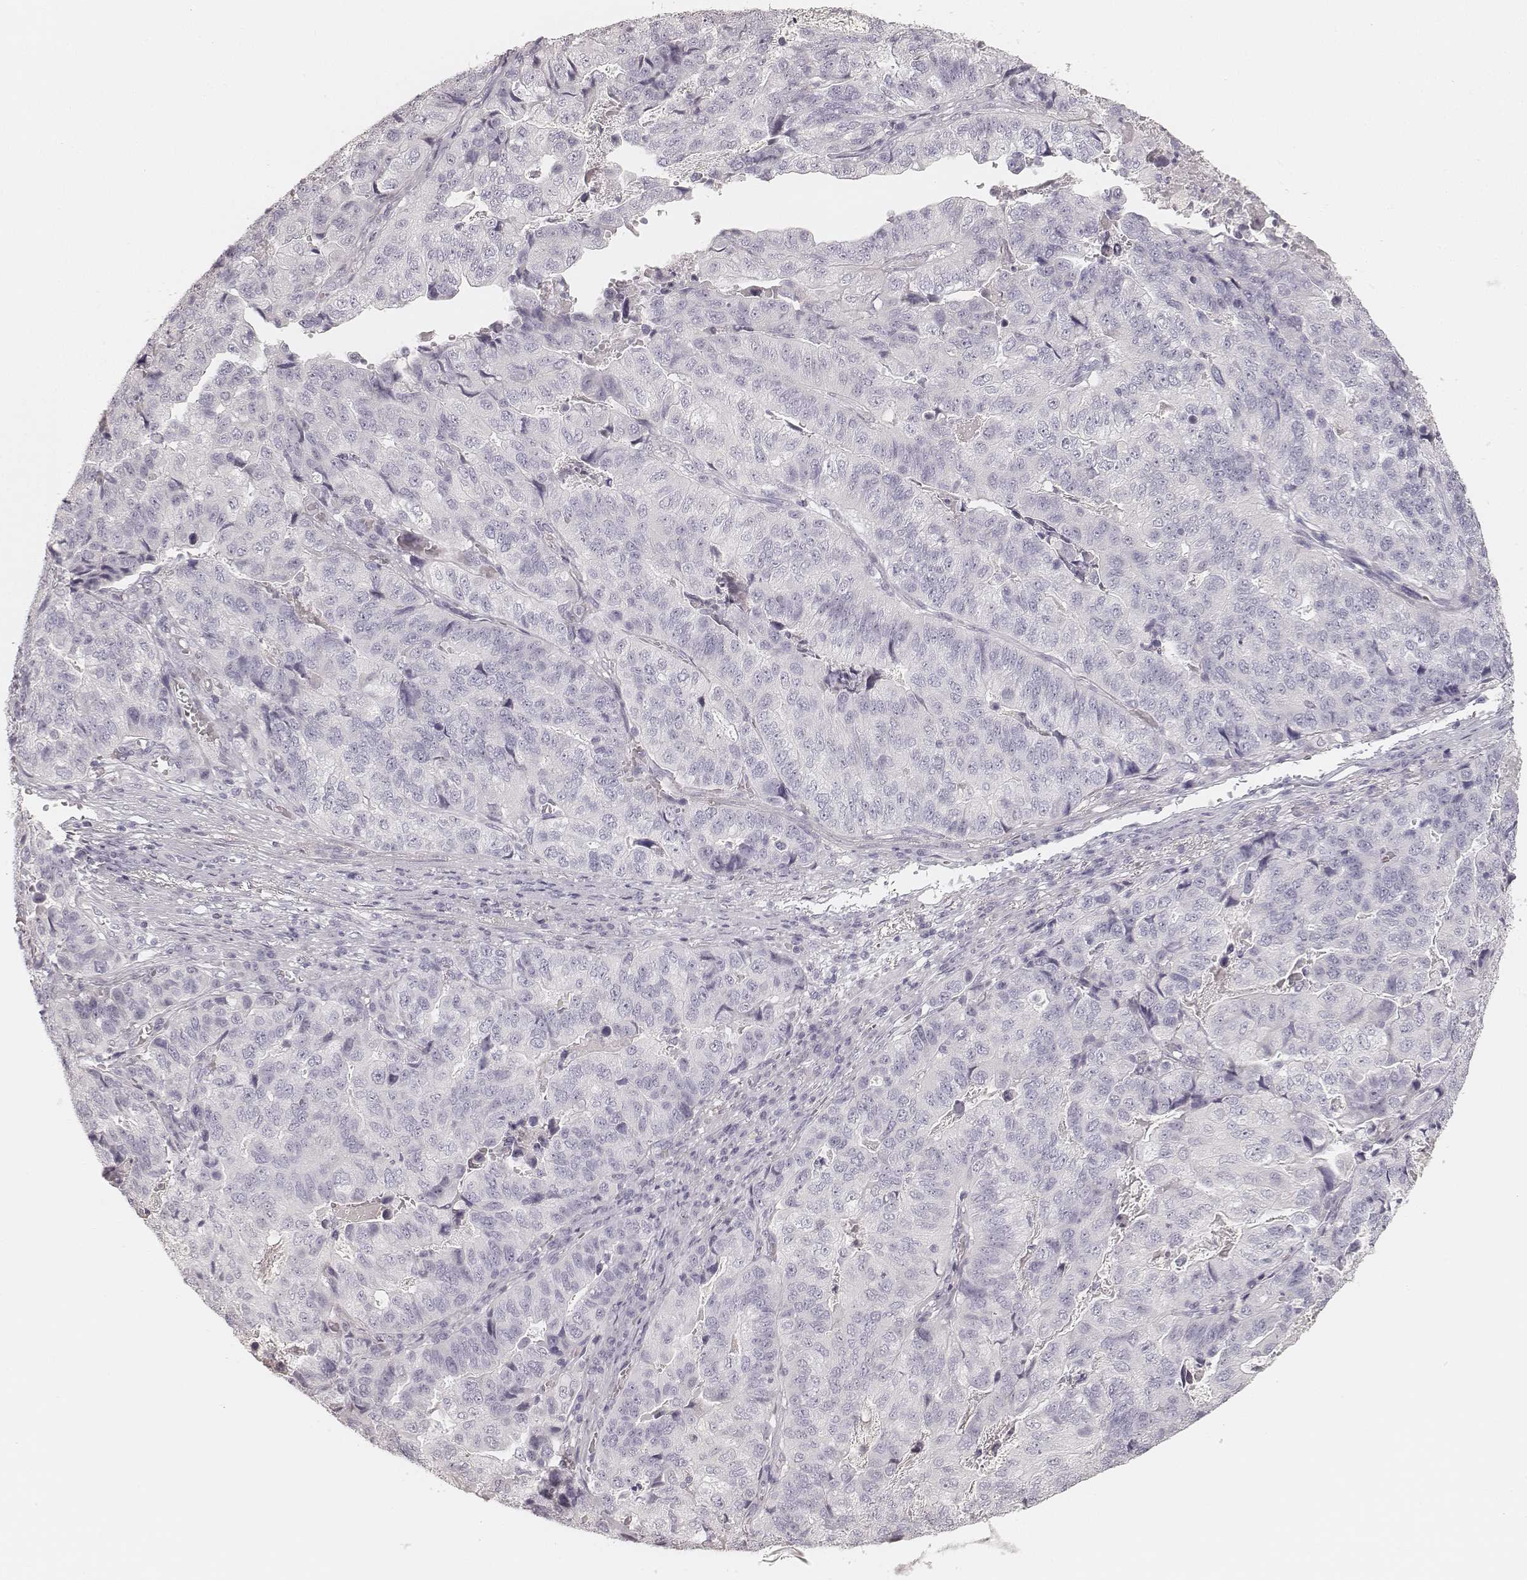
{"staining": {"intensity": "negative", "quantity": "none", "location": "none"}, "tissue": "stomach cancer", "cell_type": "Tumor cells", "image_type": "cancer", "snomed": [{"axis": "morphology", "description": "Adenocarcinoma, NOS"}, {"axis": "topography", "description": "Stomach, upper"}], "caption": "A high-resolution image shows immunohistochemistry staining of stomach cancer (adenocarcinoma), which shows no significant staining in tumor cells. The staining is performed using DAB (3,3'-diaminobenzidine) brown chromogen with nuclei counter-stained in using hematoxylin.", "gene": "KRT31", "patient": {"sex": "female", "age": 67}}